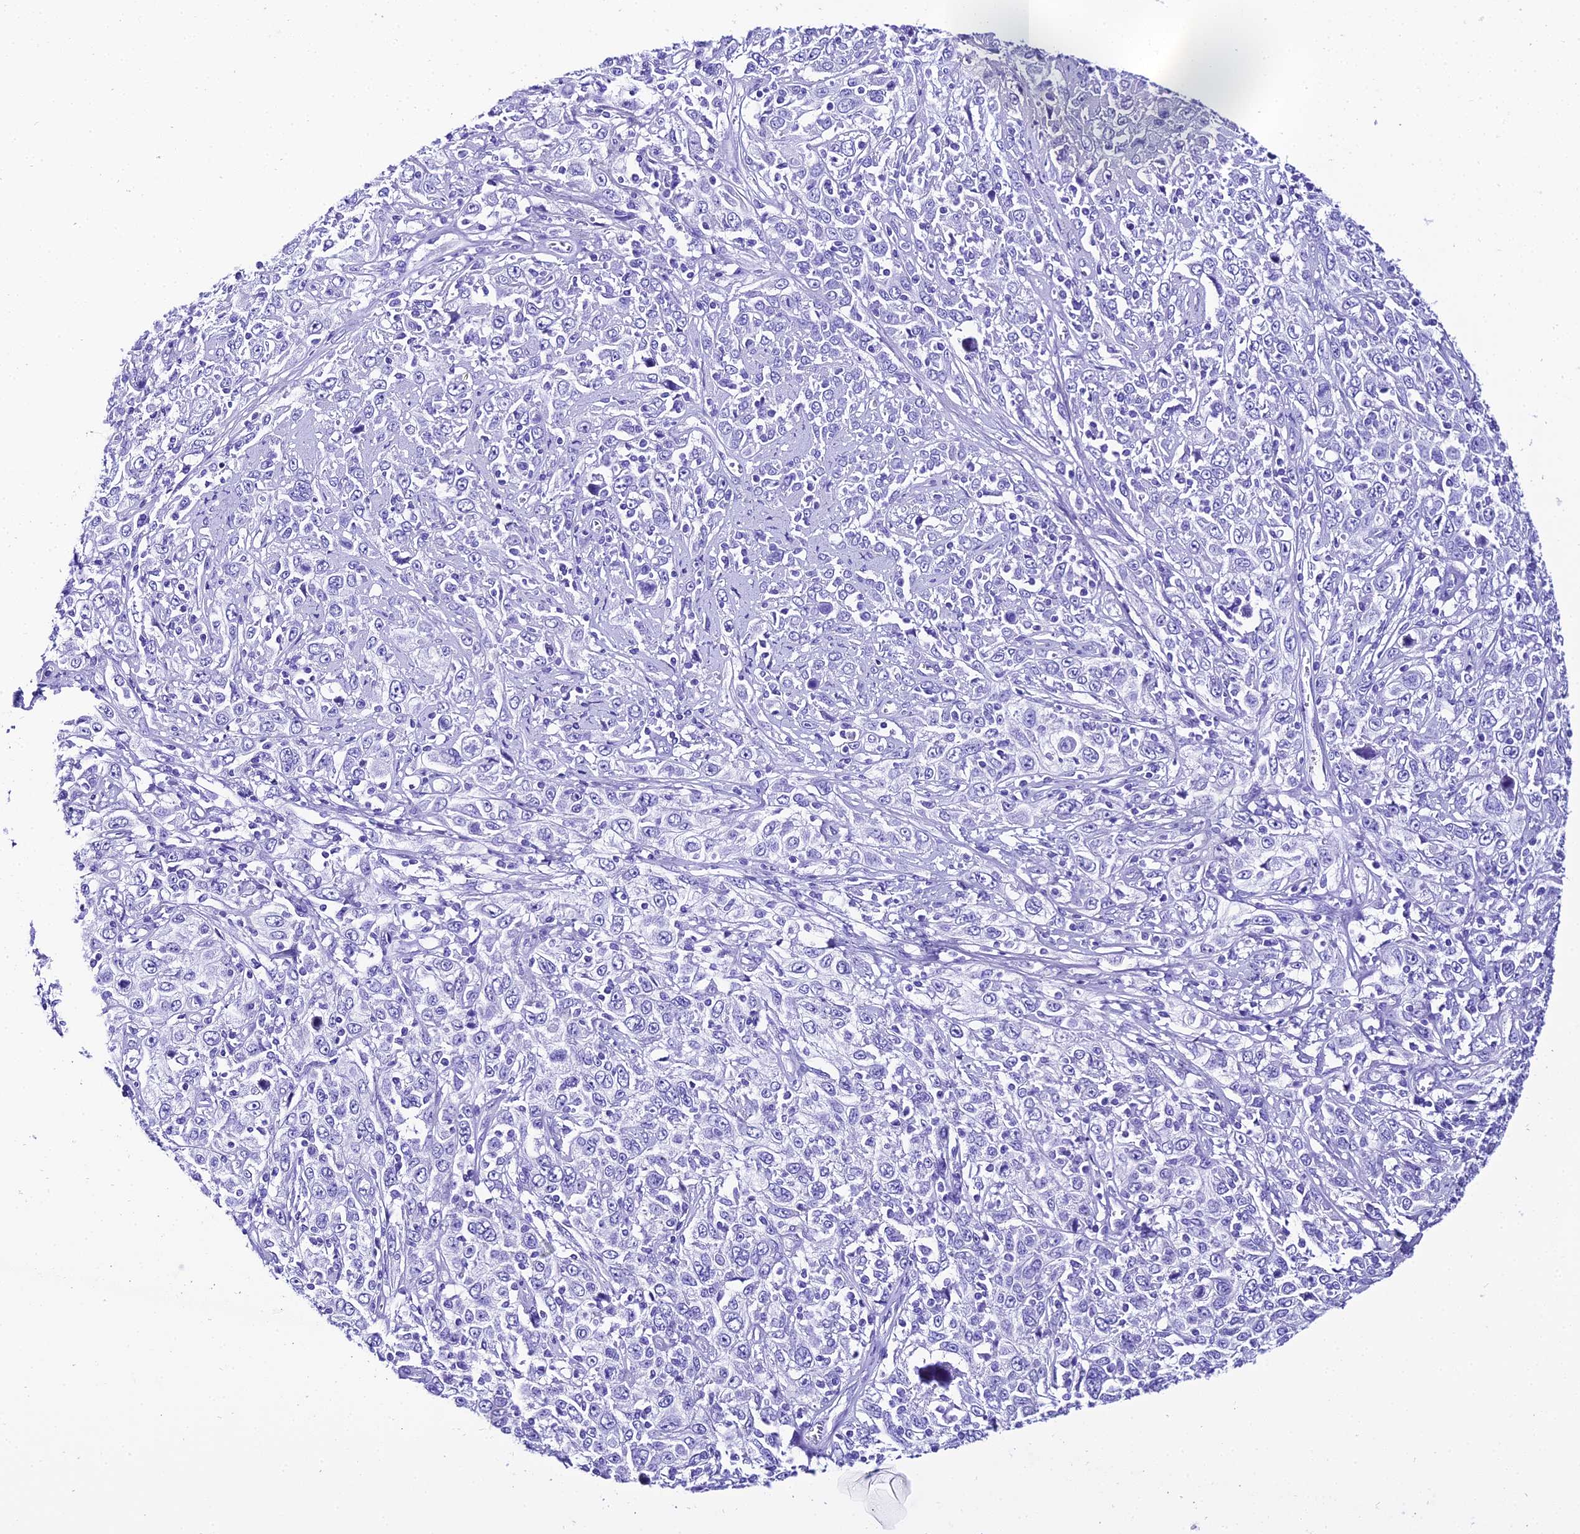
{"staining": {"intensity": "negative", "quantity": "none", "location": "none"}, "tissue": "cervical cancer", "cell_type": "Tumor cells", "image_type": "cancer", "snomed": [{"axis": "morphology", "description": "Squamous cell carcinoma, NOS"}, {"axis": "topography", "description": "Cervix"}], "caption": "IHC of cervical cancer (squamous cell carcinoma) reveals no expression in tumor cells.", "gene": "TRMT44", "patient": {"sex": "female", "age": 46}}